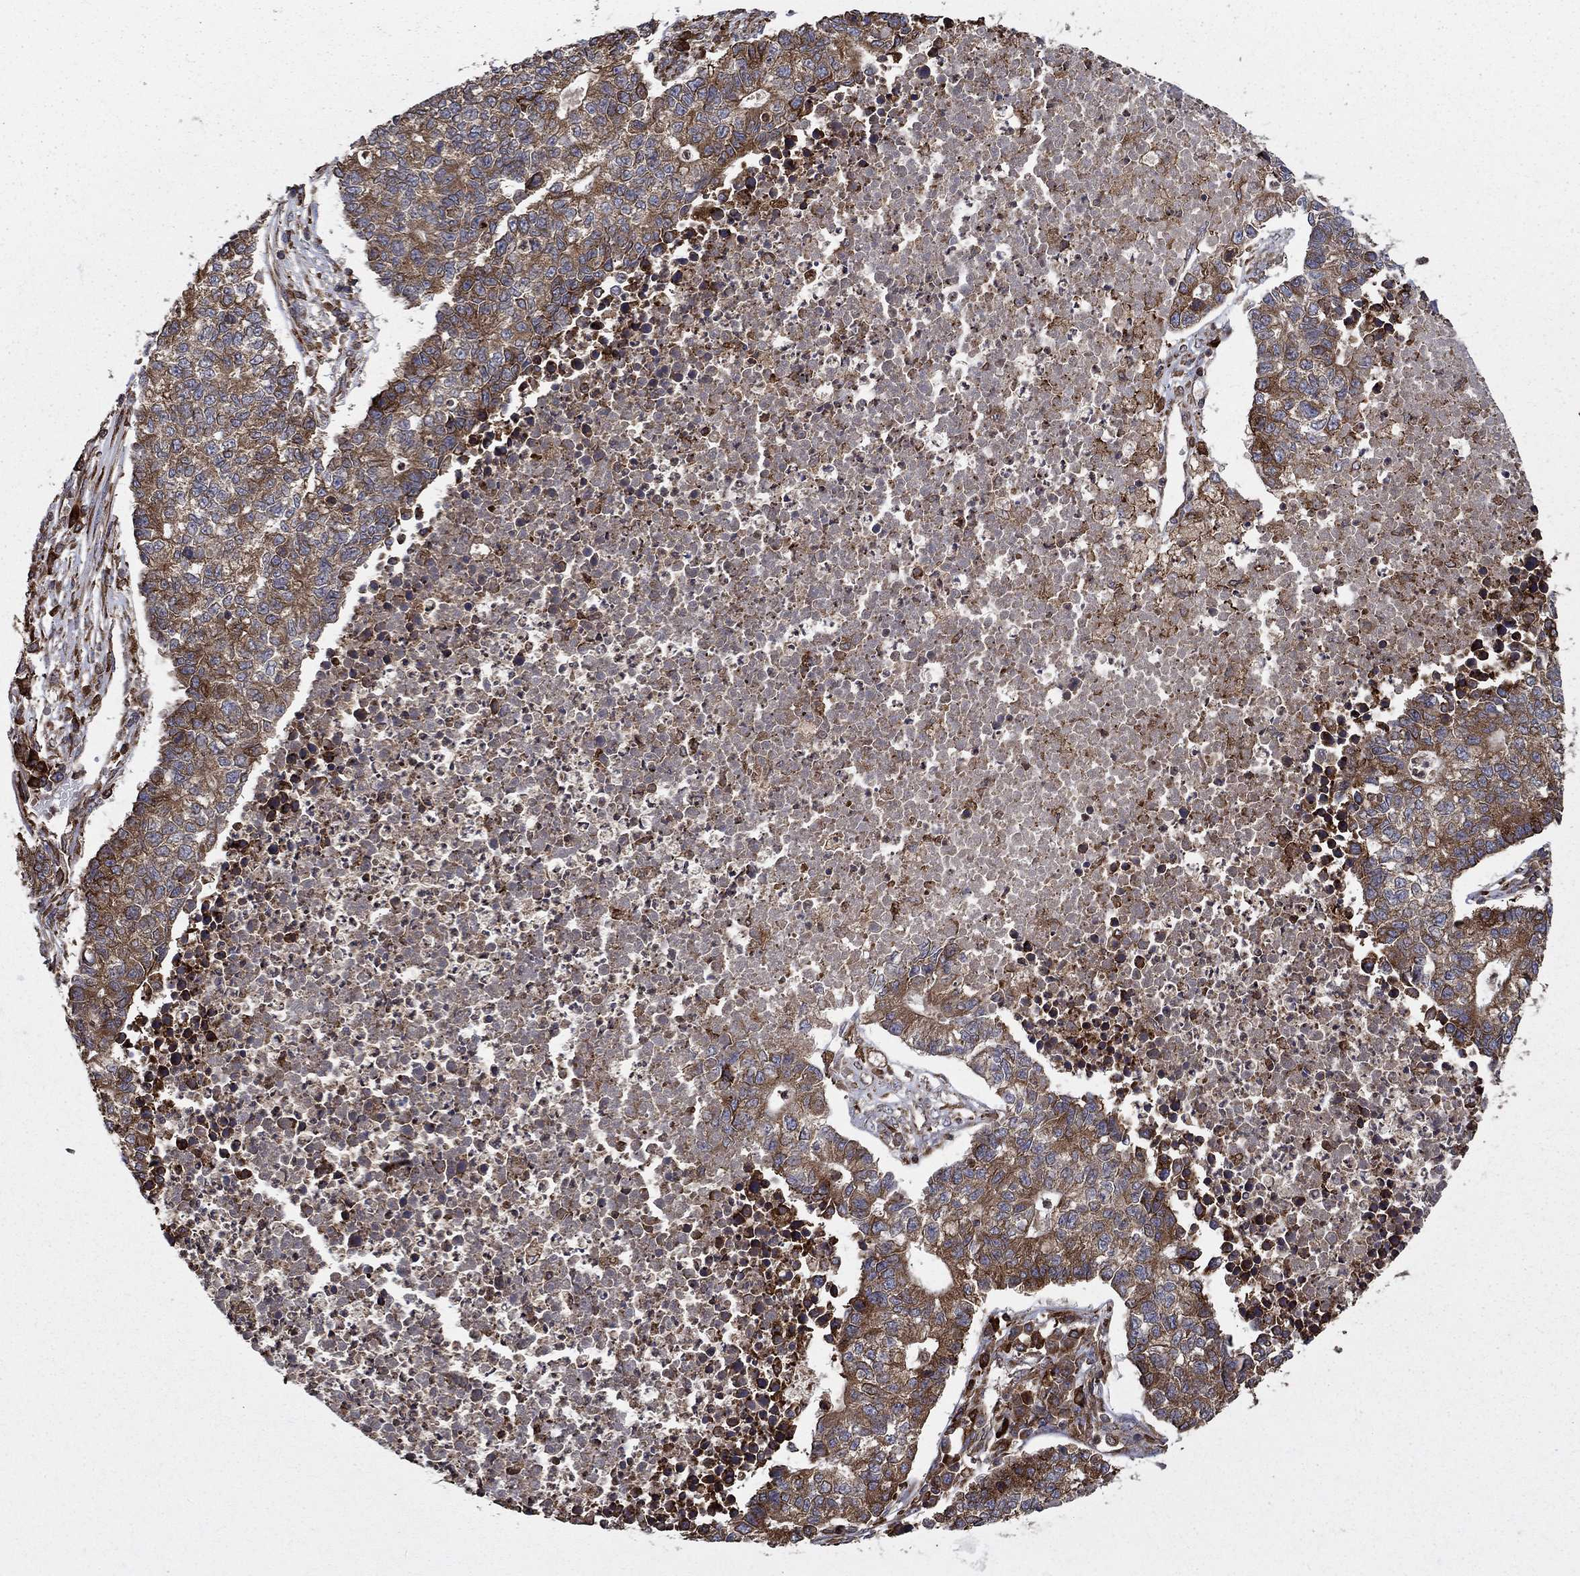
{"staining": {"intensity": "moderate", "quantity": "25%-75%", "location": "cytoplasmic/membranous"}, "tissue": "lung cancer", "cell_type": "Tumor cells", "image_type": "cancer", "snomed": [{"axis": "morphology", "description": "Adenocarcinoma, NOS"}, {"axis": "topography", "description": "Lung"}], "caption": "Immunohistochemical staining of human lung adenocarcinoma shows moderate cytoplasmic/membranous protein expression in approximately 25%-75% of tumor cells.", "gene": "BABAM2", "patient": {"sex": "male", "age": 57}}